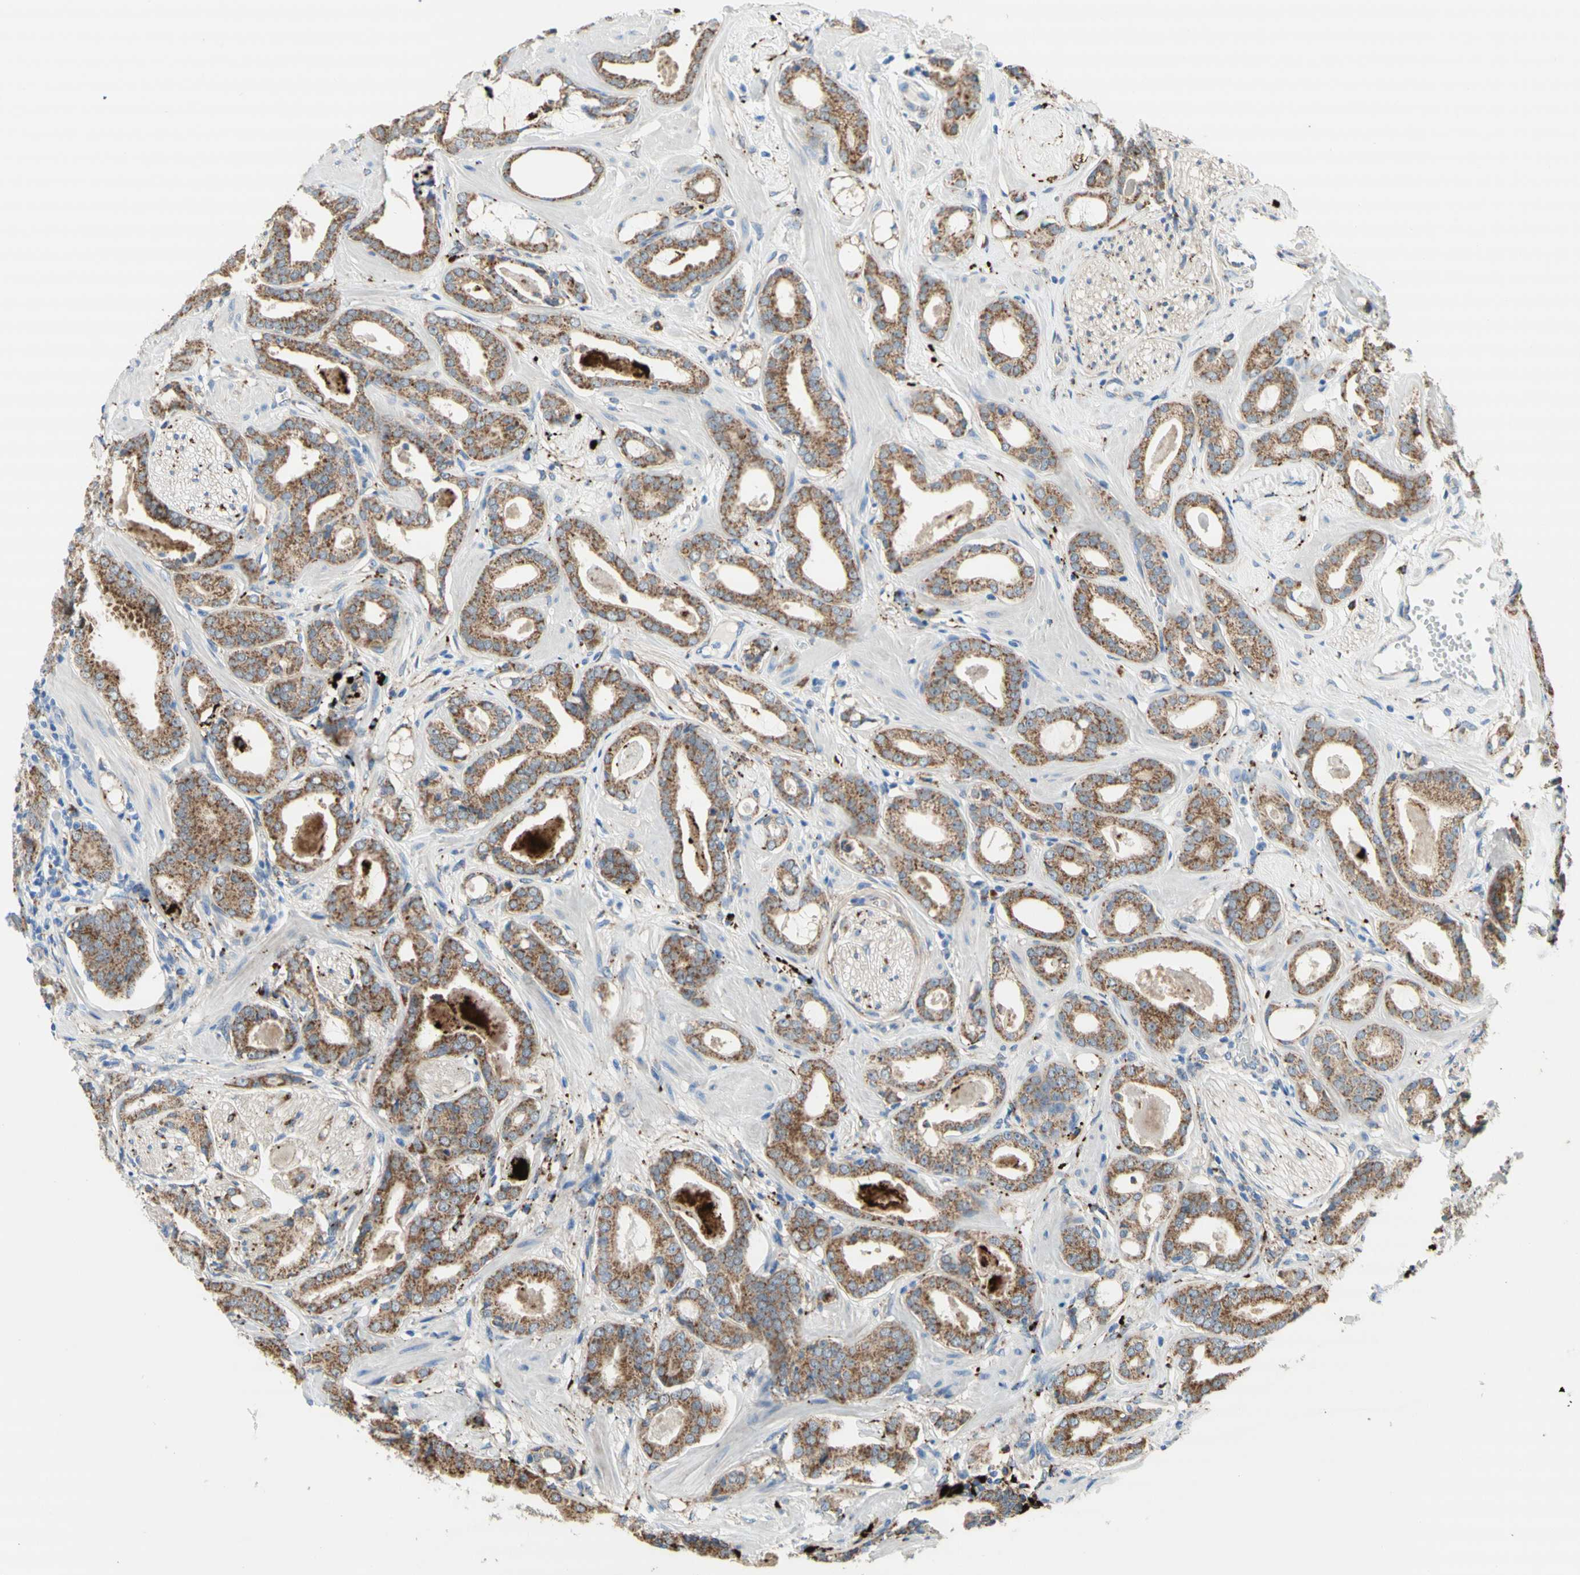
{"staining": {"intensity": "moderate", "quantity": ">75%", "location": "cytoplasmic/membranous"}, "tissue": "prostate cancer", "cell_type": "Tumor cells", "image_type": "cancer", "snomed": [{"axis": "morphology", "description": "Adenocarcinoma, Low grade"}, {"axis": "topography", "description": "Prostate"}], "caption": "Immunohistochemical staining of human prostate cancer shows medium levels of moderate cytoplasmic/membranous protein positivity in approximately >75% of tumor cells.", "gene": "URB2", "patient": {"sex": "male", "age": 53}}